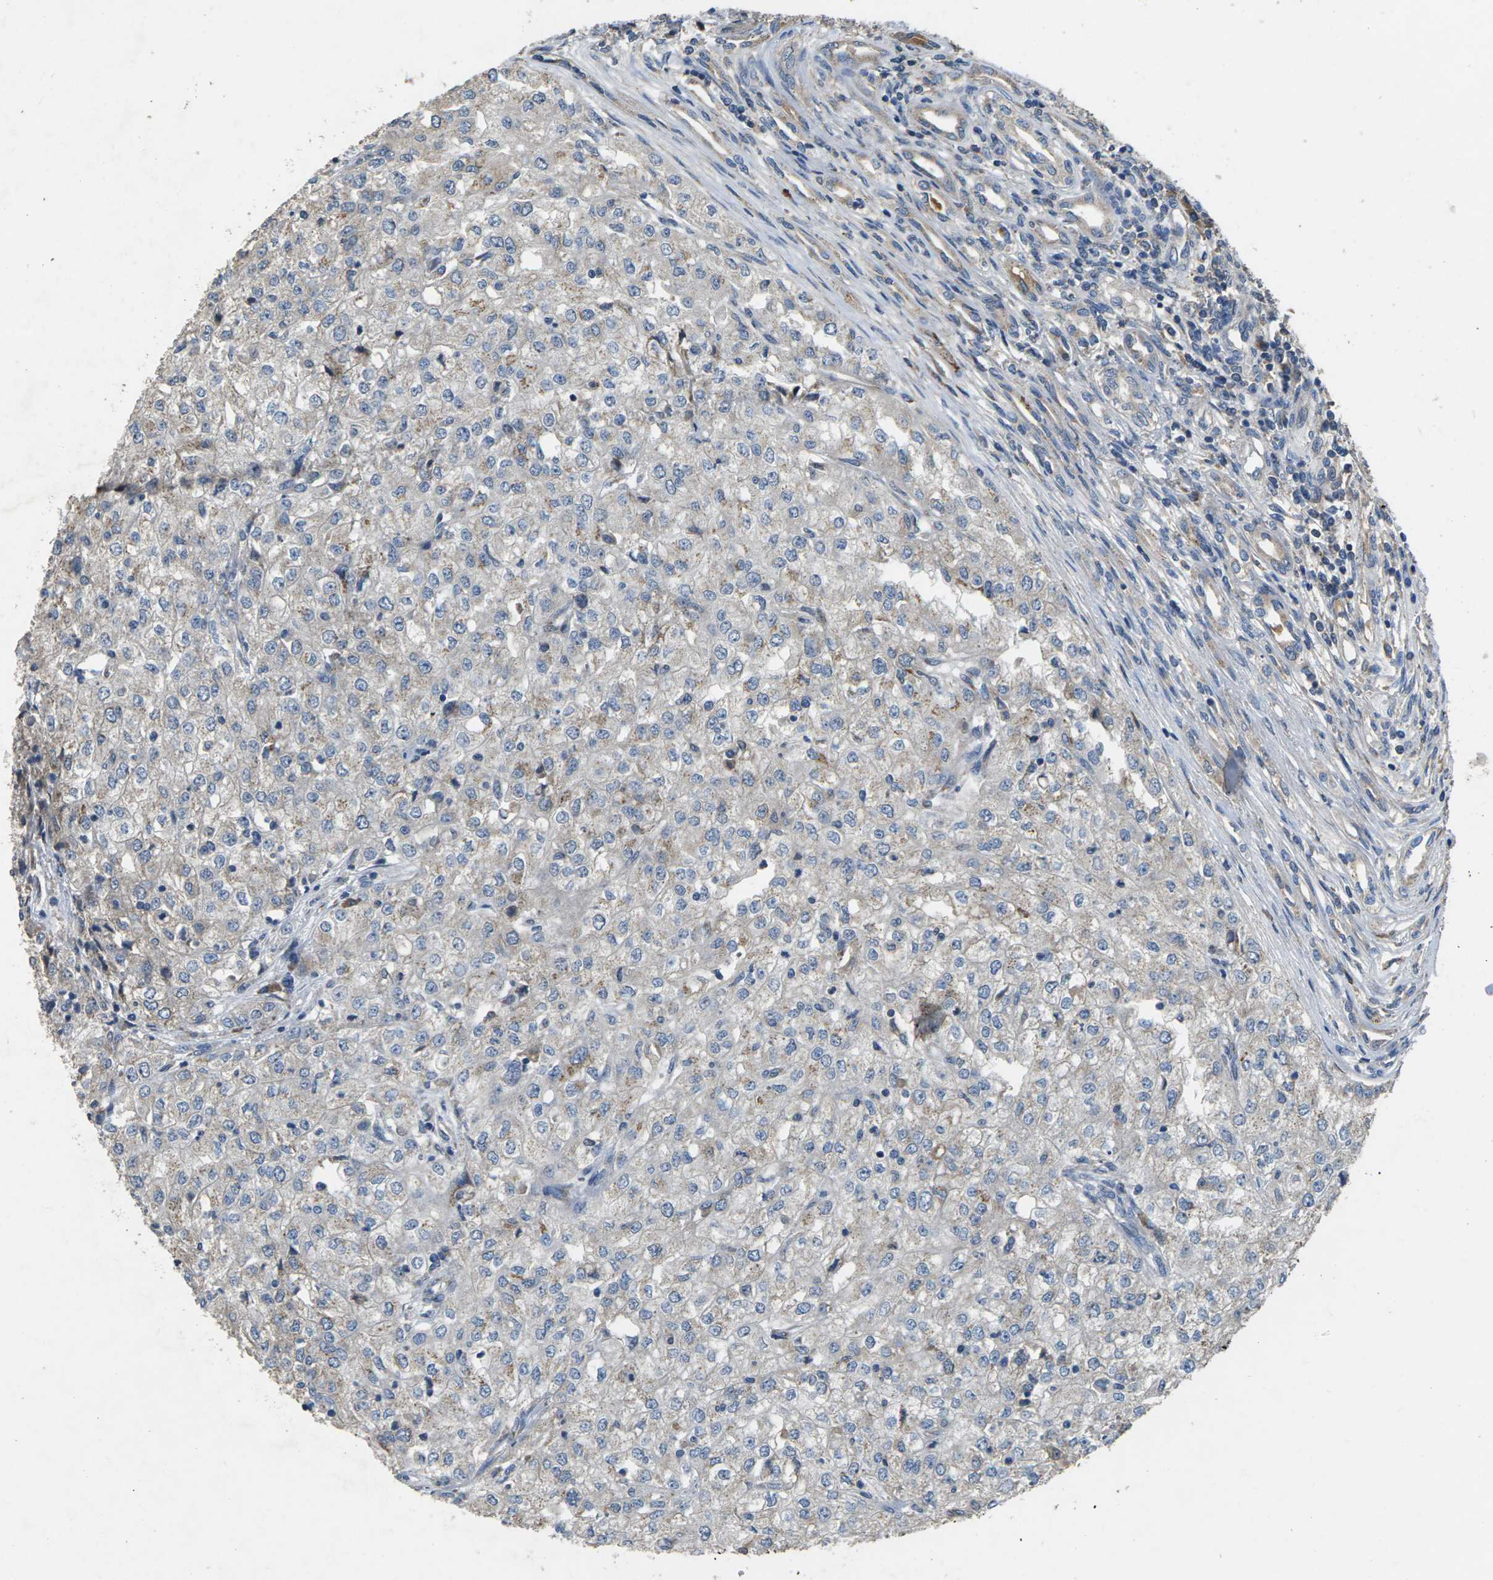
{"staining": {"intensity": "negative", "quantity": "none", "location": "none"}, "tissue": "renal cancer", "cell_type": "Tumor cells", "image_type": "cancer", "snomed": [{"axis": "morphology", "description": "Adenocarcinoma, NOS"}, {"axis": "topography", "description": "Kidney"}], "caption": "Renal adenocarcinoma was stained to show a protein in brown. There is no significant expression in tumor cells.", "gene": "B4GAT1", "patient": {"sex": "female", "age": 54}}